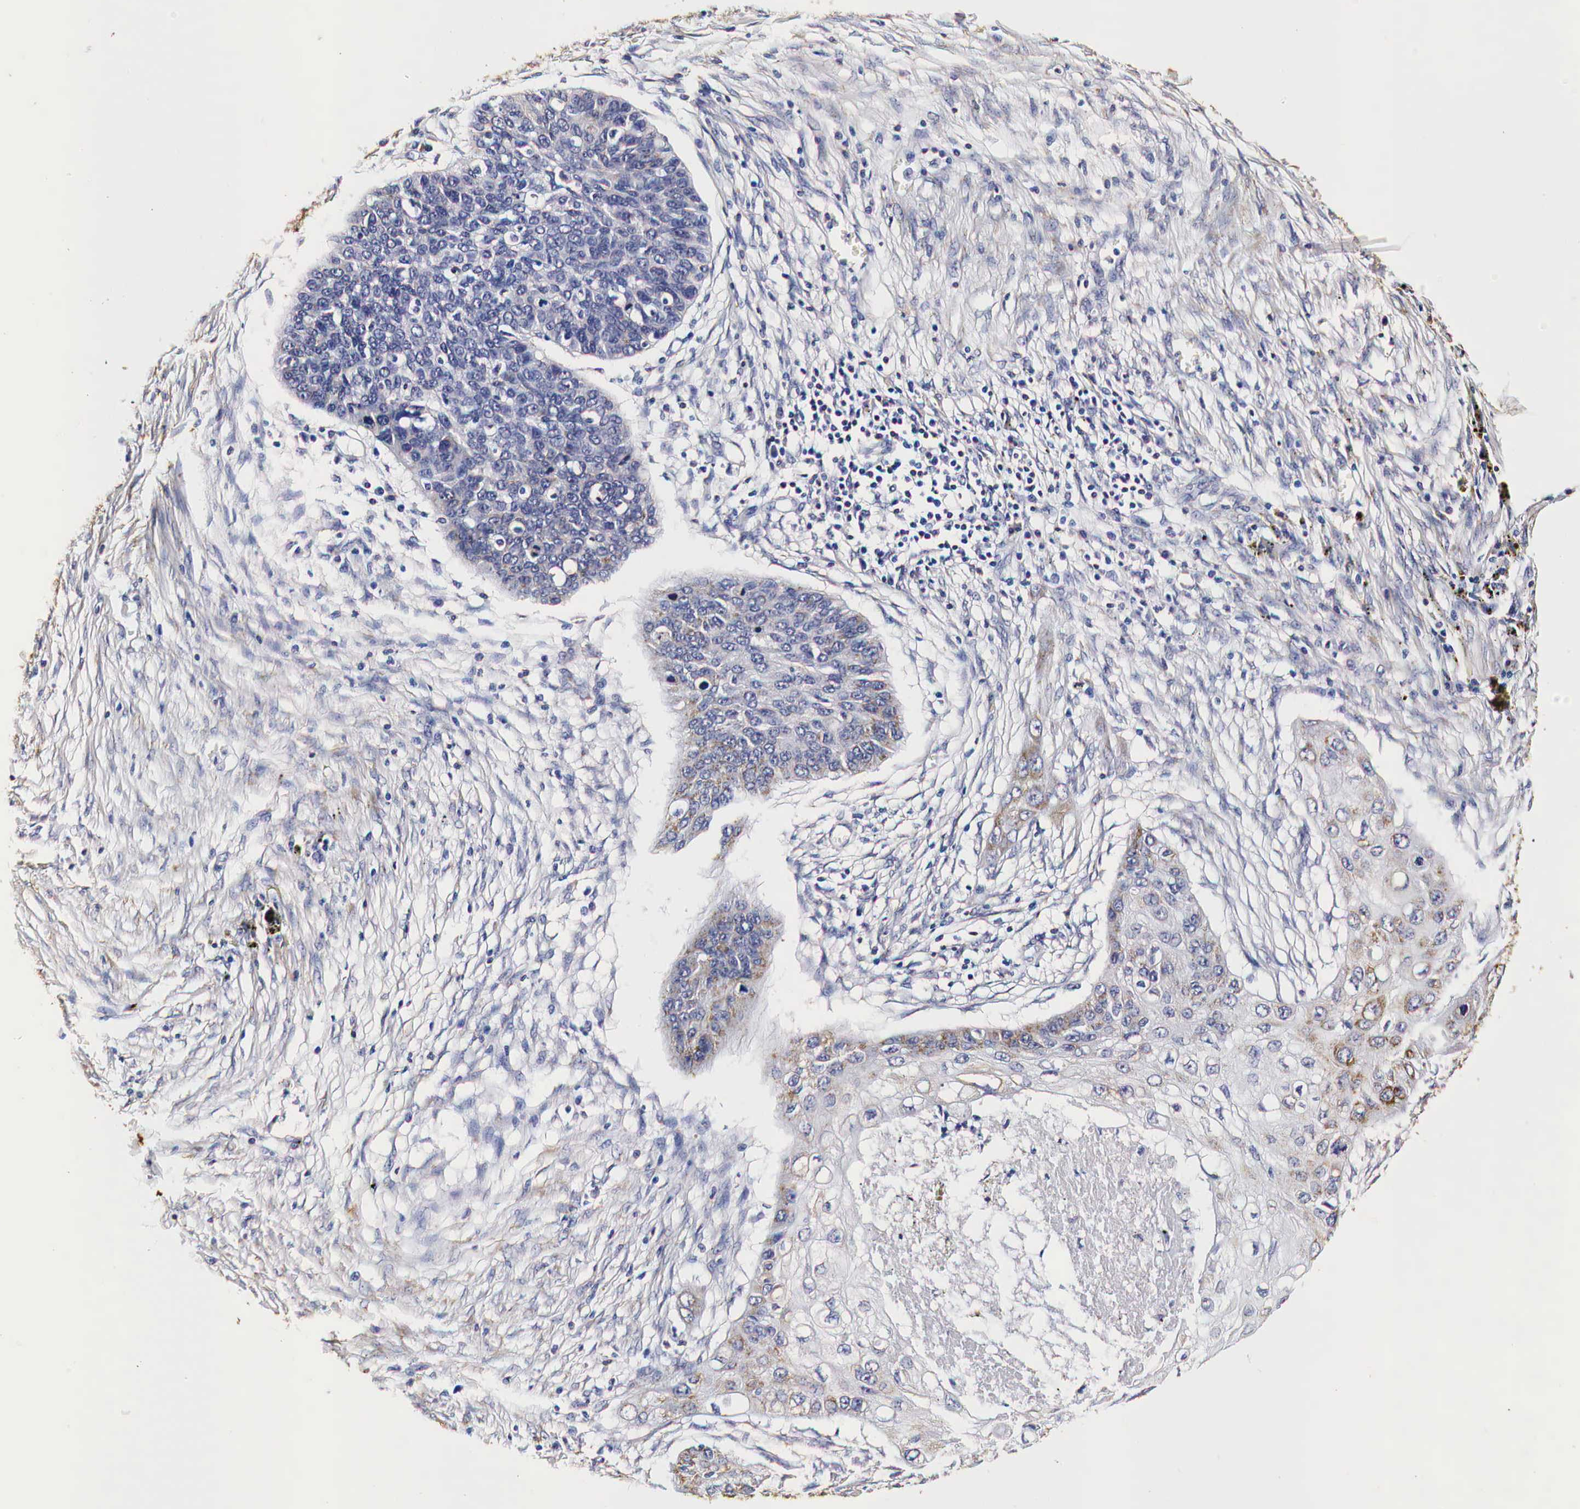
{"staining": {"intensity": "moderate", "quantity": "25%-75%", "location": "cytoplasmic/membranous"}, "tissue": "lung cancer", "cell_type": "Tumor cells", "image_type": "cancer", "snomed": [{"axis": "morphology", "description": "Squamous cell carcinoma, NOS"}, {"axis": "topography", "description": "Lung"}], "caption": "A photomicrograph showing moderate cytoplasmic/membranous positivity in about 25%-75% of tumor cells in squamous cell carcinoma (lung), as visualized by brown immunohistochemical staining.", "gene": "CKAP4", "patient": {"sex": "male", "age": 71}}